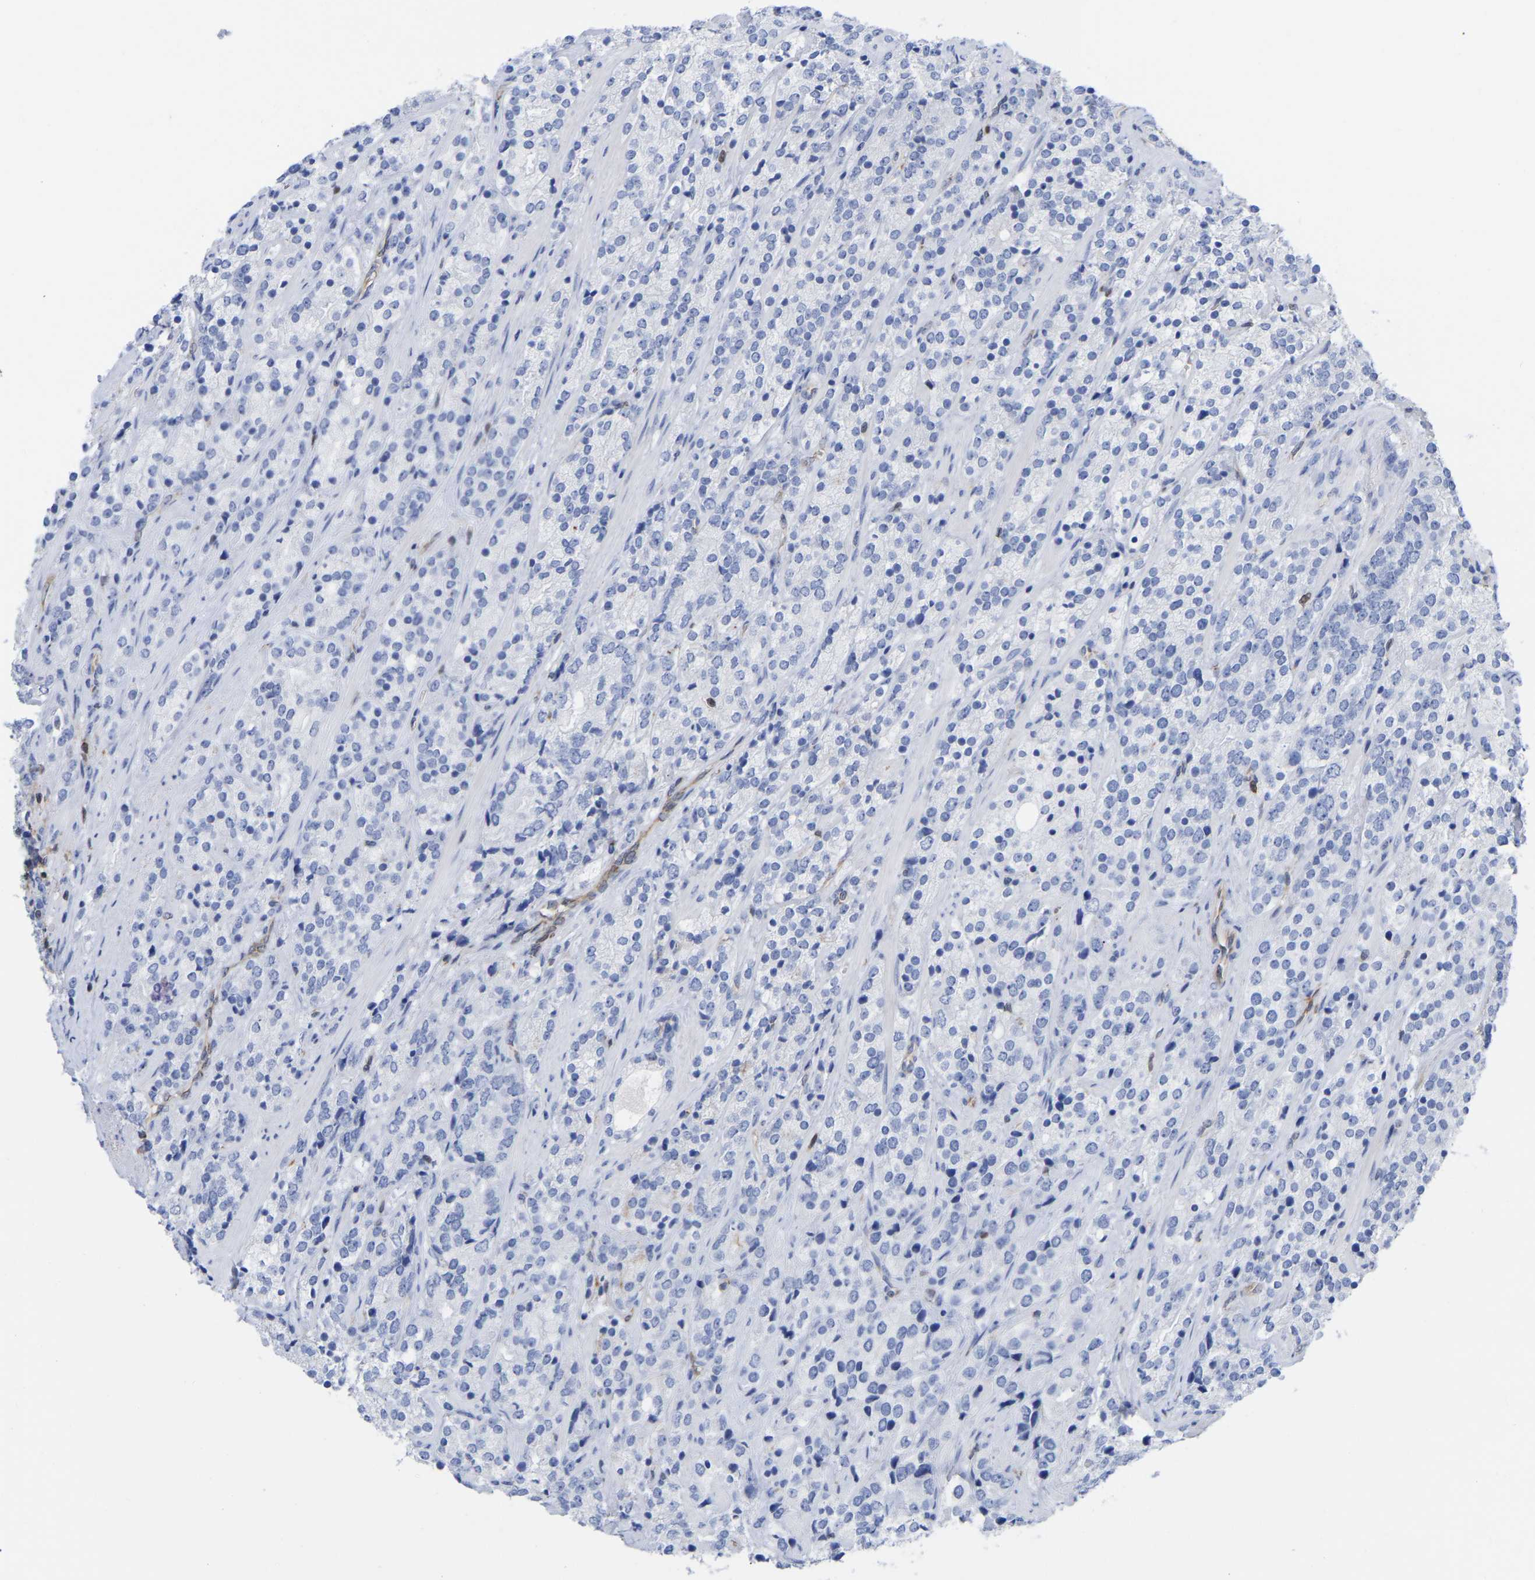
{"staining": {"intensity": "negative", "quantity": "none", "location": "none"}, "tissue": "prostate cancer", "cell_type": "Tumor cells", "image_type": "cancer", "snomed": [{"axis": "morphology", "description": "Adenocarcinoma, High grade"}, {"axis": "topography", "description": "Prostate"}], "caption": "High power microscopy histopathology image of an immunohistochemistry image of prostate cancer, revealing no significant staining in tumor cells. (DAB immunohistochemistry (IHC), high magnification).", "gene": "GIMAP4", "patient": {"sex": "male", "age": 71}}